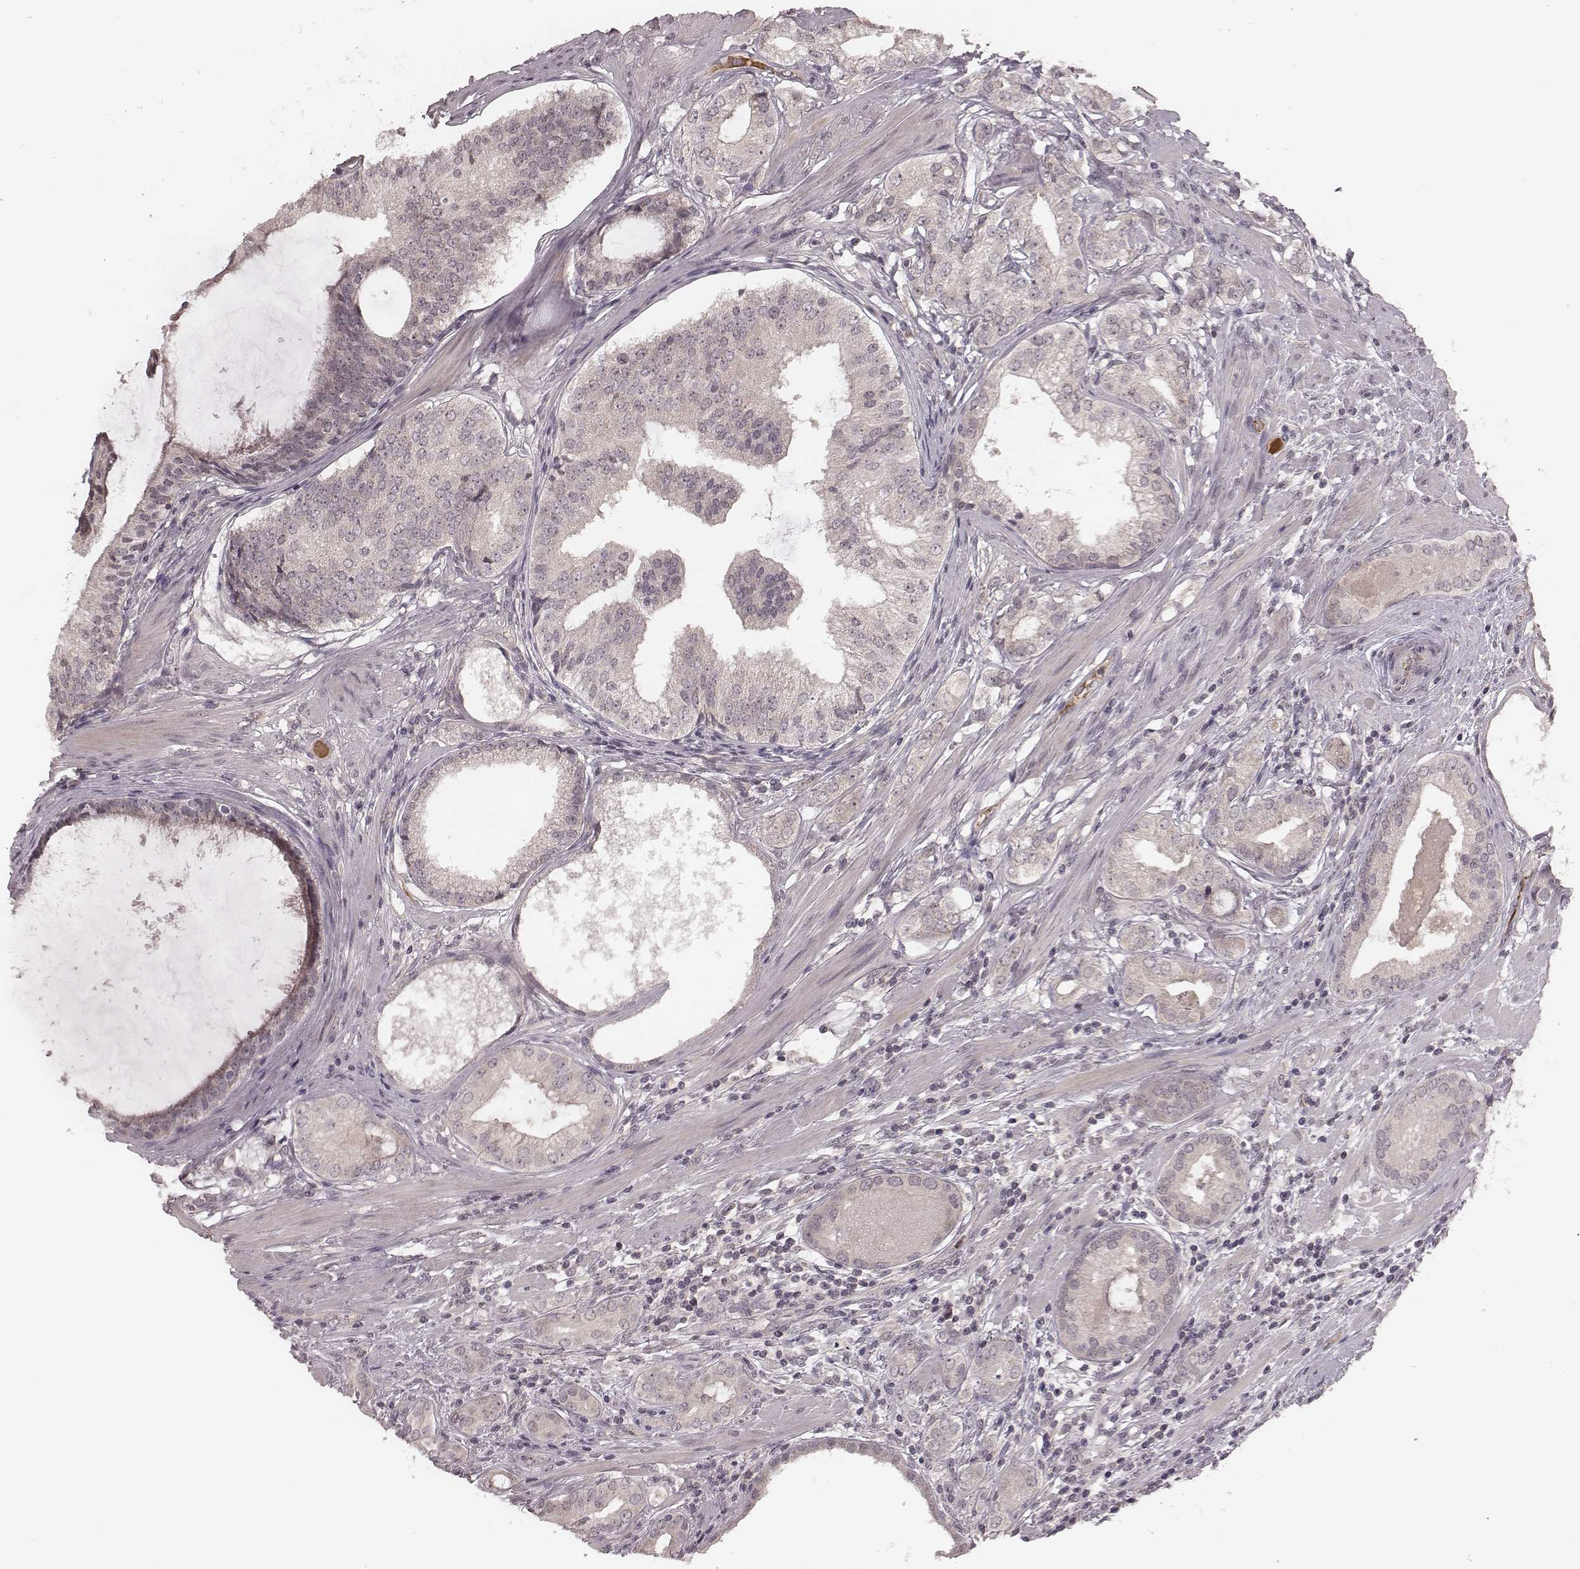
{"staining": {"intensity": "negative", "quantity": "none", "location": "none"}, "tissue": "prostate cancer", "cell_type": "Tumor cells", "image_type": "cancer", "snomed": [{"axis": "morphology", "description": "Adenocarcinoma, High grade"}, {"axis": "topography", "description": "Prostate and seminal vesicle, NOS"}], "caption": "Human prostate cancer stained for a protein using immunohistochemistry (IHC) reveals no expression in tumor cells.", "gene": "IL5", "patient": {"sex": "male", "age": 62}}